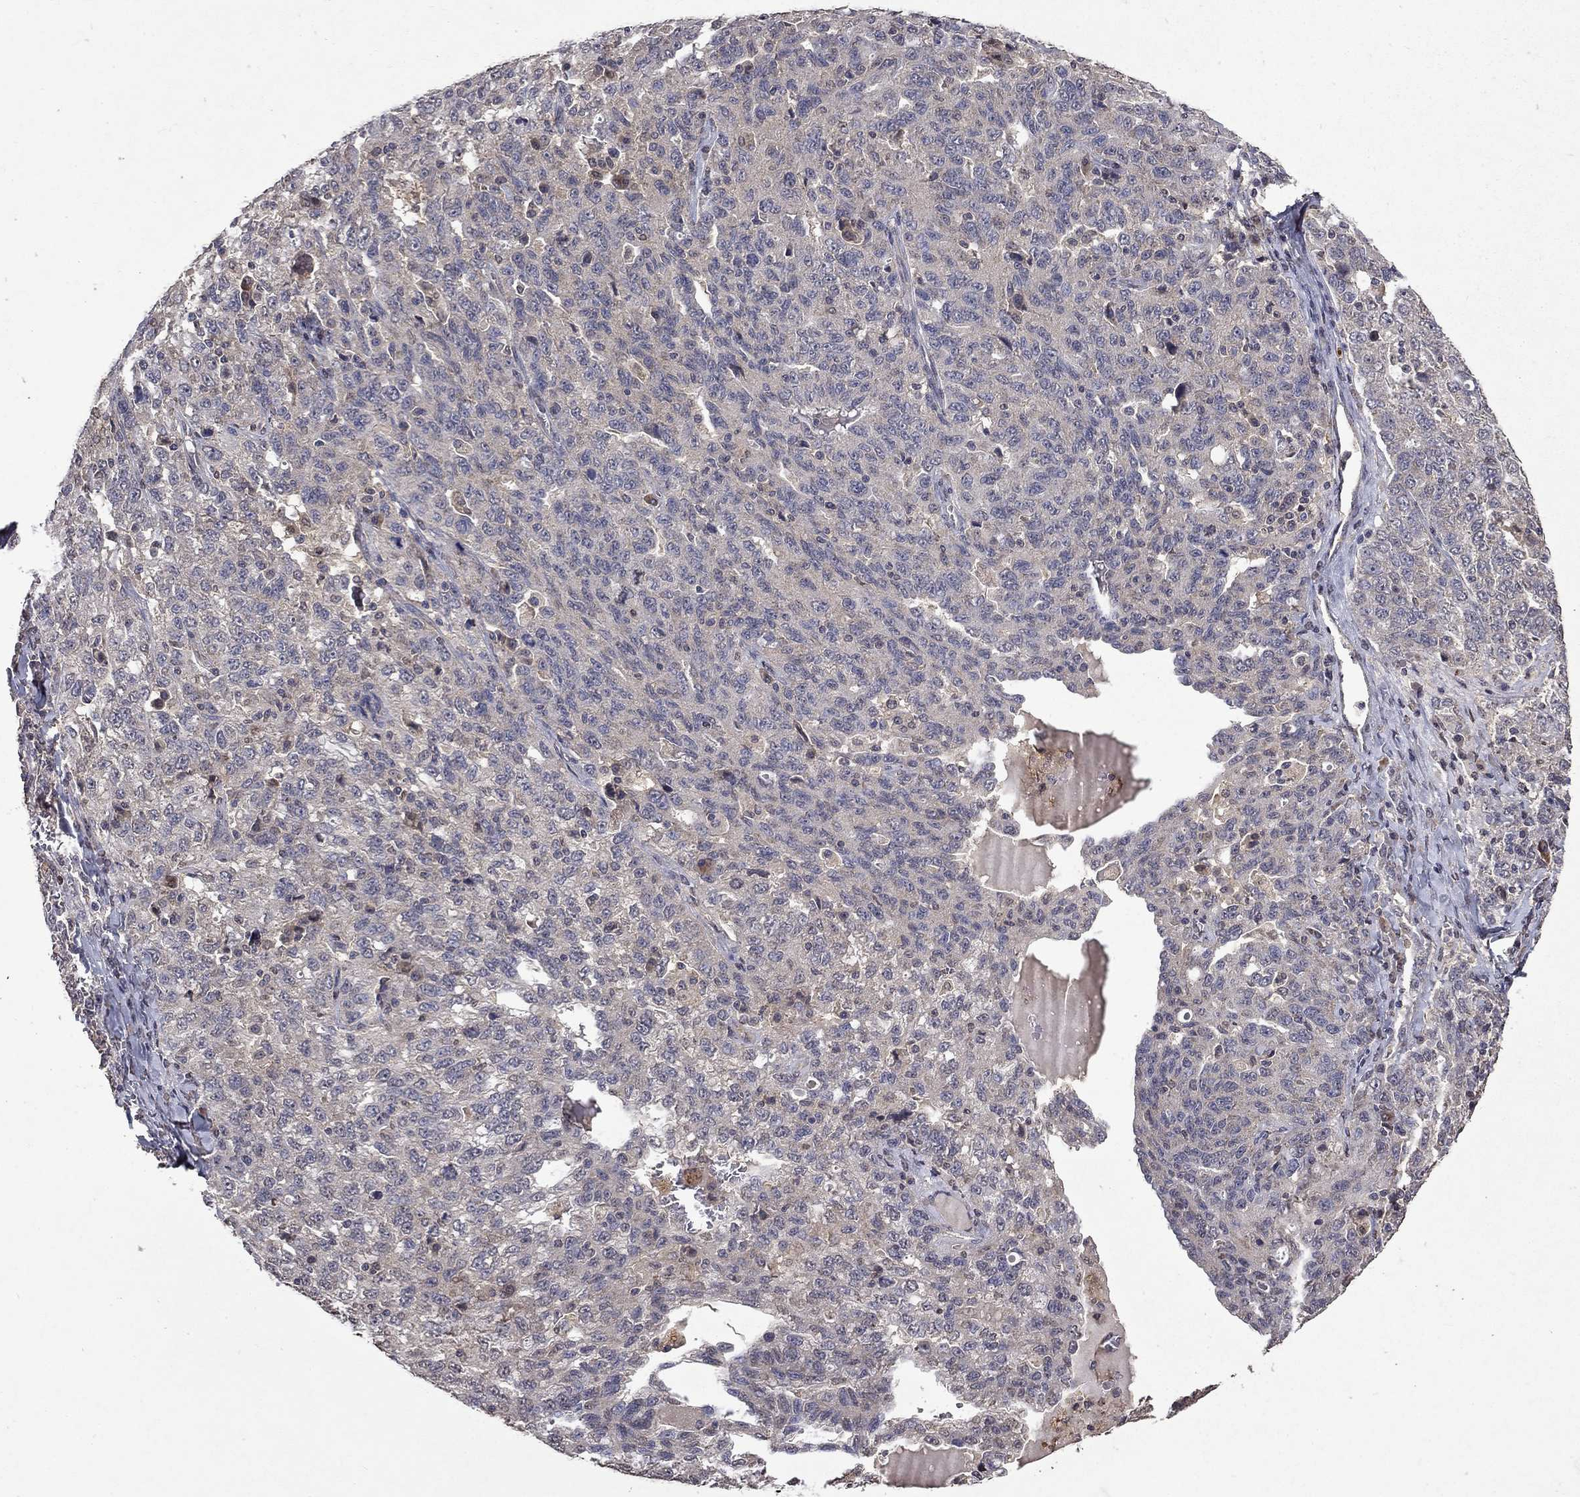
{"staining": {"intensity": "weak", "quantity": "<25%", "location": "cytoplasmic/membranous"}, "tissue": "ovarian cancer", "cell_type": "Tumor cells", "image_type": "cancer", "snomed": [{"axis": "morphology", "description": "Cystadenocarcinoma, serous, NOS"}, {"axis": "topography", "description": "Ovary"}], "caption": "Serous cystadenocarcinoma (ovarian) stained for a protein using IHC reveals no staining tumor cells.", "gene": "TTC38", "patient": {"sex": "female", "age": 71}}